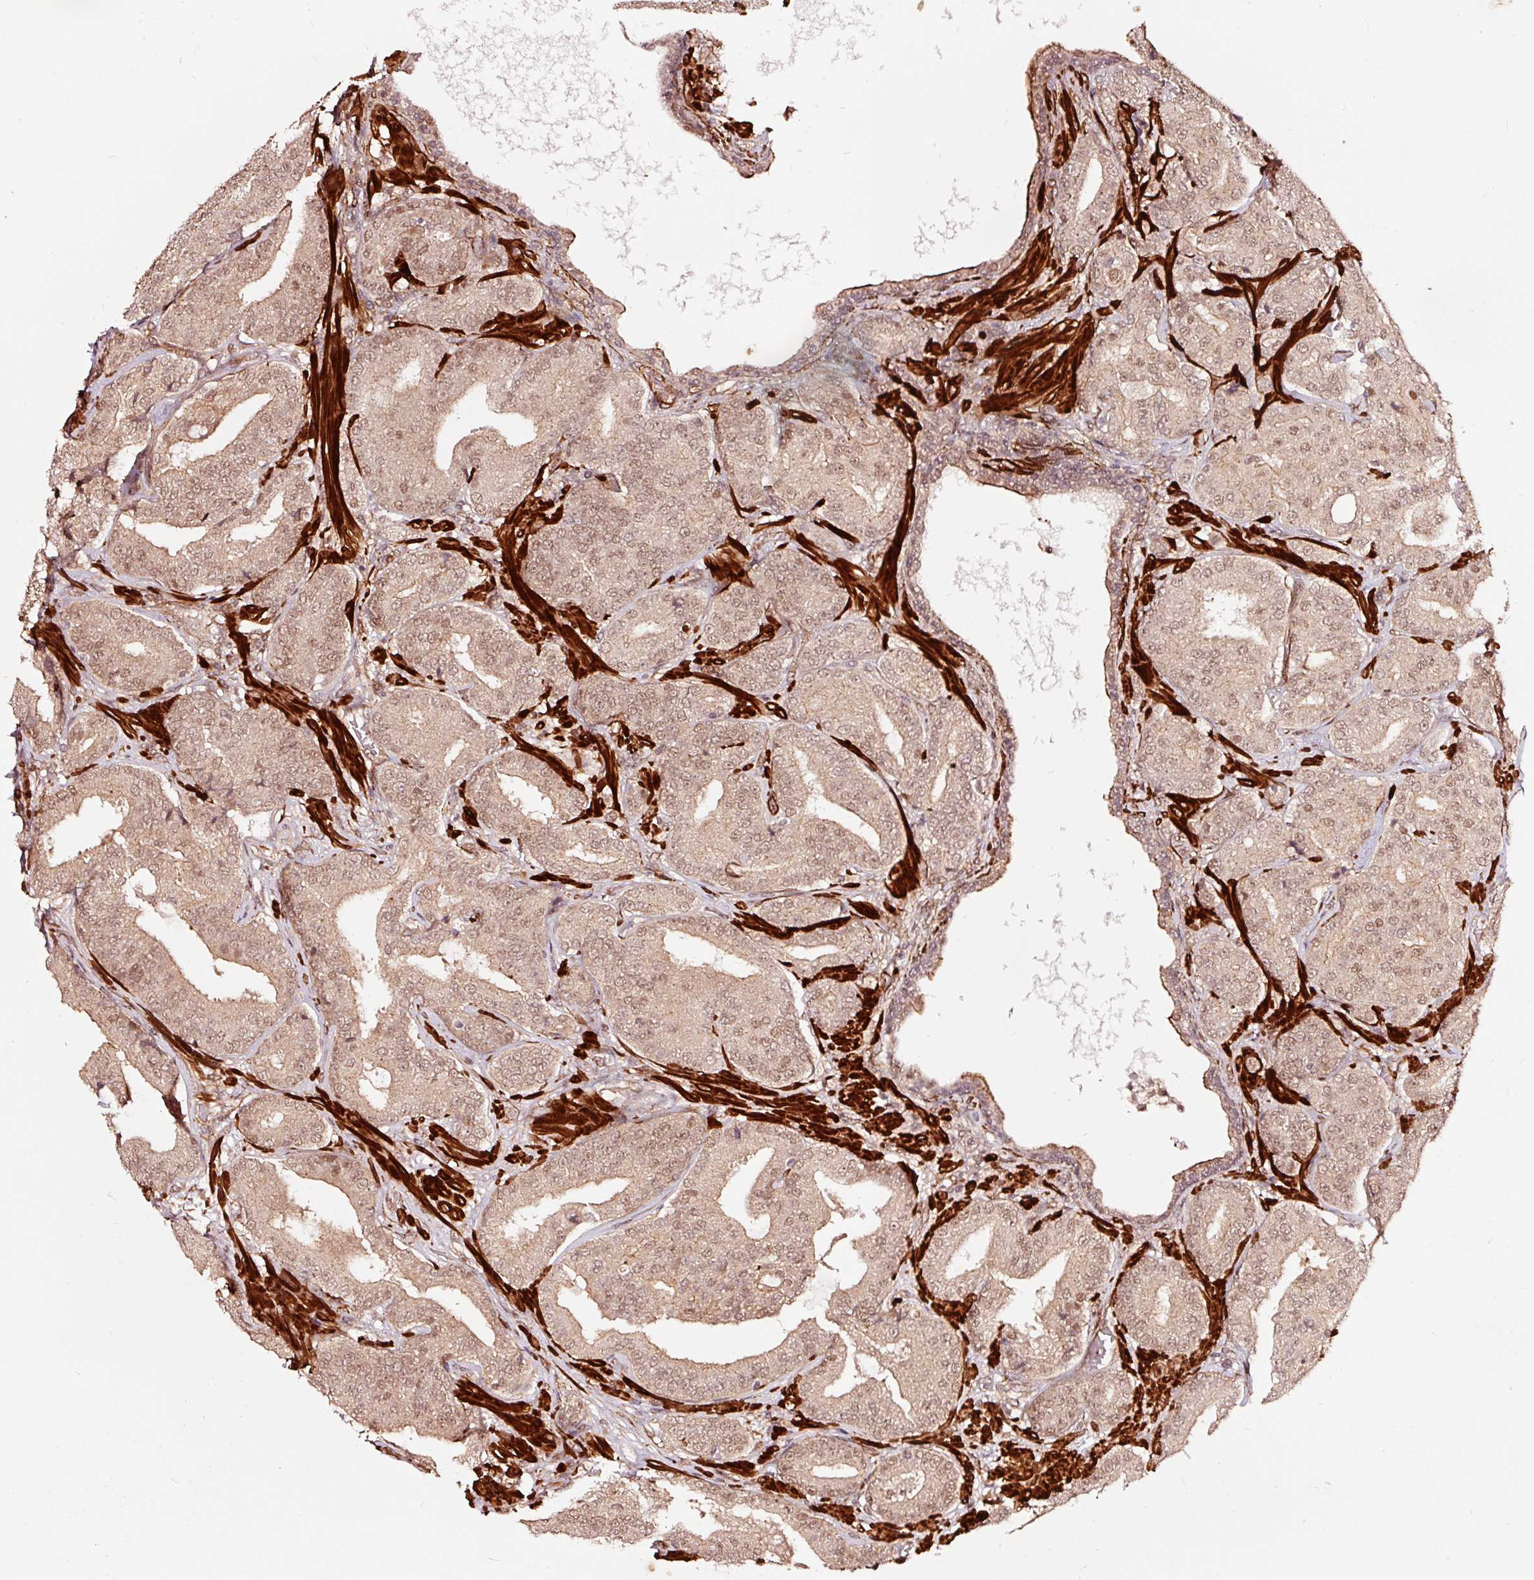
{"staining": {"intensity": "weak", "quantity": ">75%", "location": "cytoplasmic/membranous,nuclear"}, "tissue": "prostate cancer", "cell_type": "Tumor cells", "image_type": "cancer", "snomed": [{"axis": "morphology", "description": "Adenocarcinoma, High grade"}, {"axis": "topography", "description": "Prostate"}], "caption": "DAB (3,3'-diaminobenzidine) immunohistochemical staining of human prostate cancer shows weak cytoplasmic/membranous and nuclear protein staining in approximately >75% of tumor cells. Nuclei are stained in blue.", "gene": "TPM1", "patient": {"sex": "male", "age": 63}}